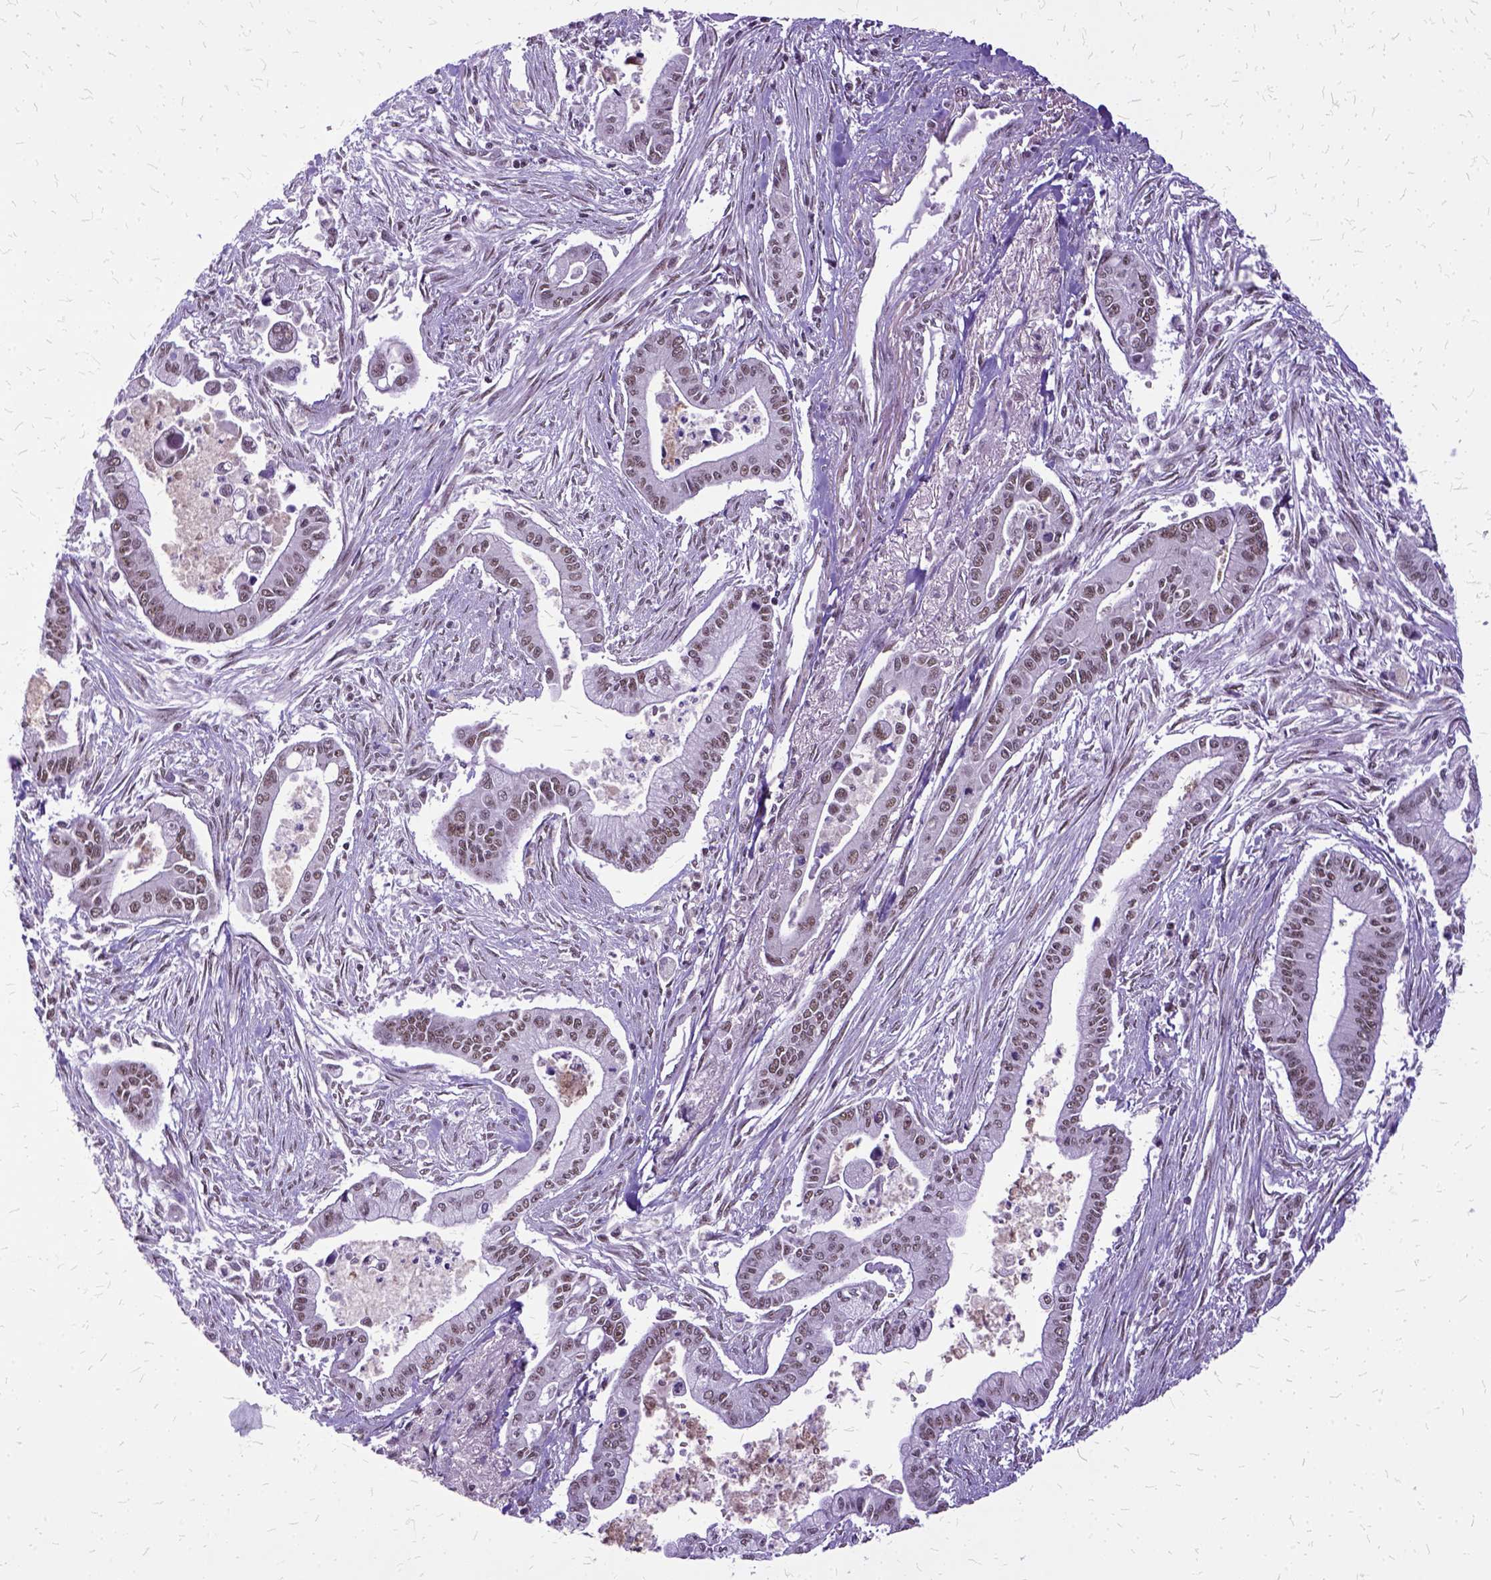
{"staining": {"intensity": "moderate", "quantity": "<25%", "location": "nuclear"}, "tissue": "pancreatic cancer", "cell_type": "Tumor cells", "image_type": "cancer", "snomed": [{"axis": "morphology", "description": "Adenocarcinoma, NOS"}, {"axis": "topography", "description": "Pancreas"}], "caption": "This photomicrograph displays immunohistochemistry staining of human pancreatic cancer (adenocarcinoma), with low moderate nuclear staining in approximately <25% of tumor cells.", "gene": "SETD1A", "patient": {"sex": "female", "age": 65}}